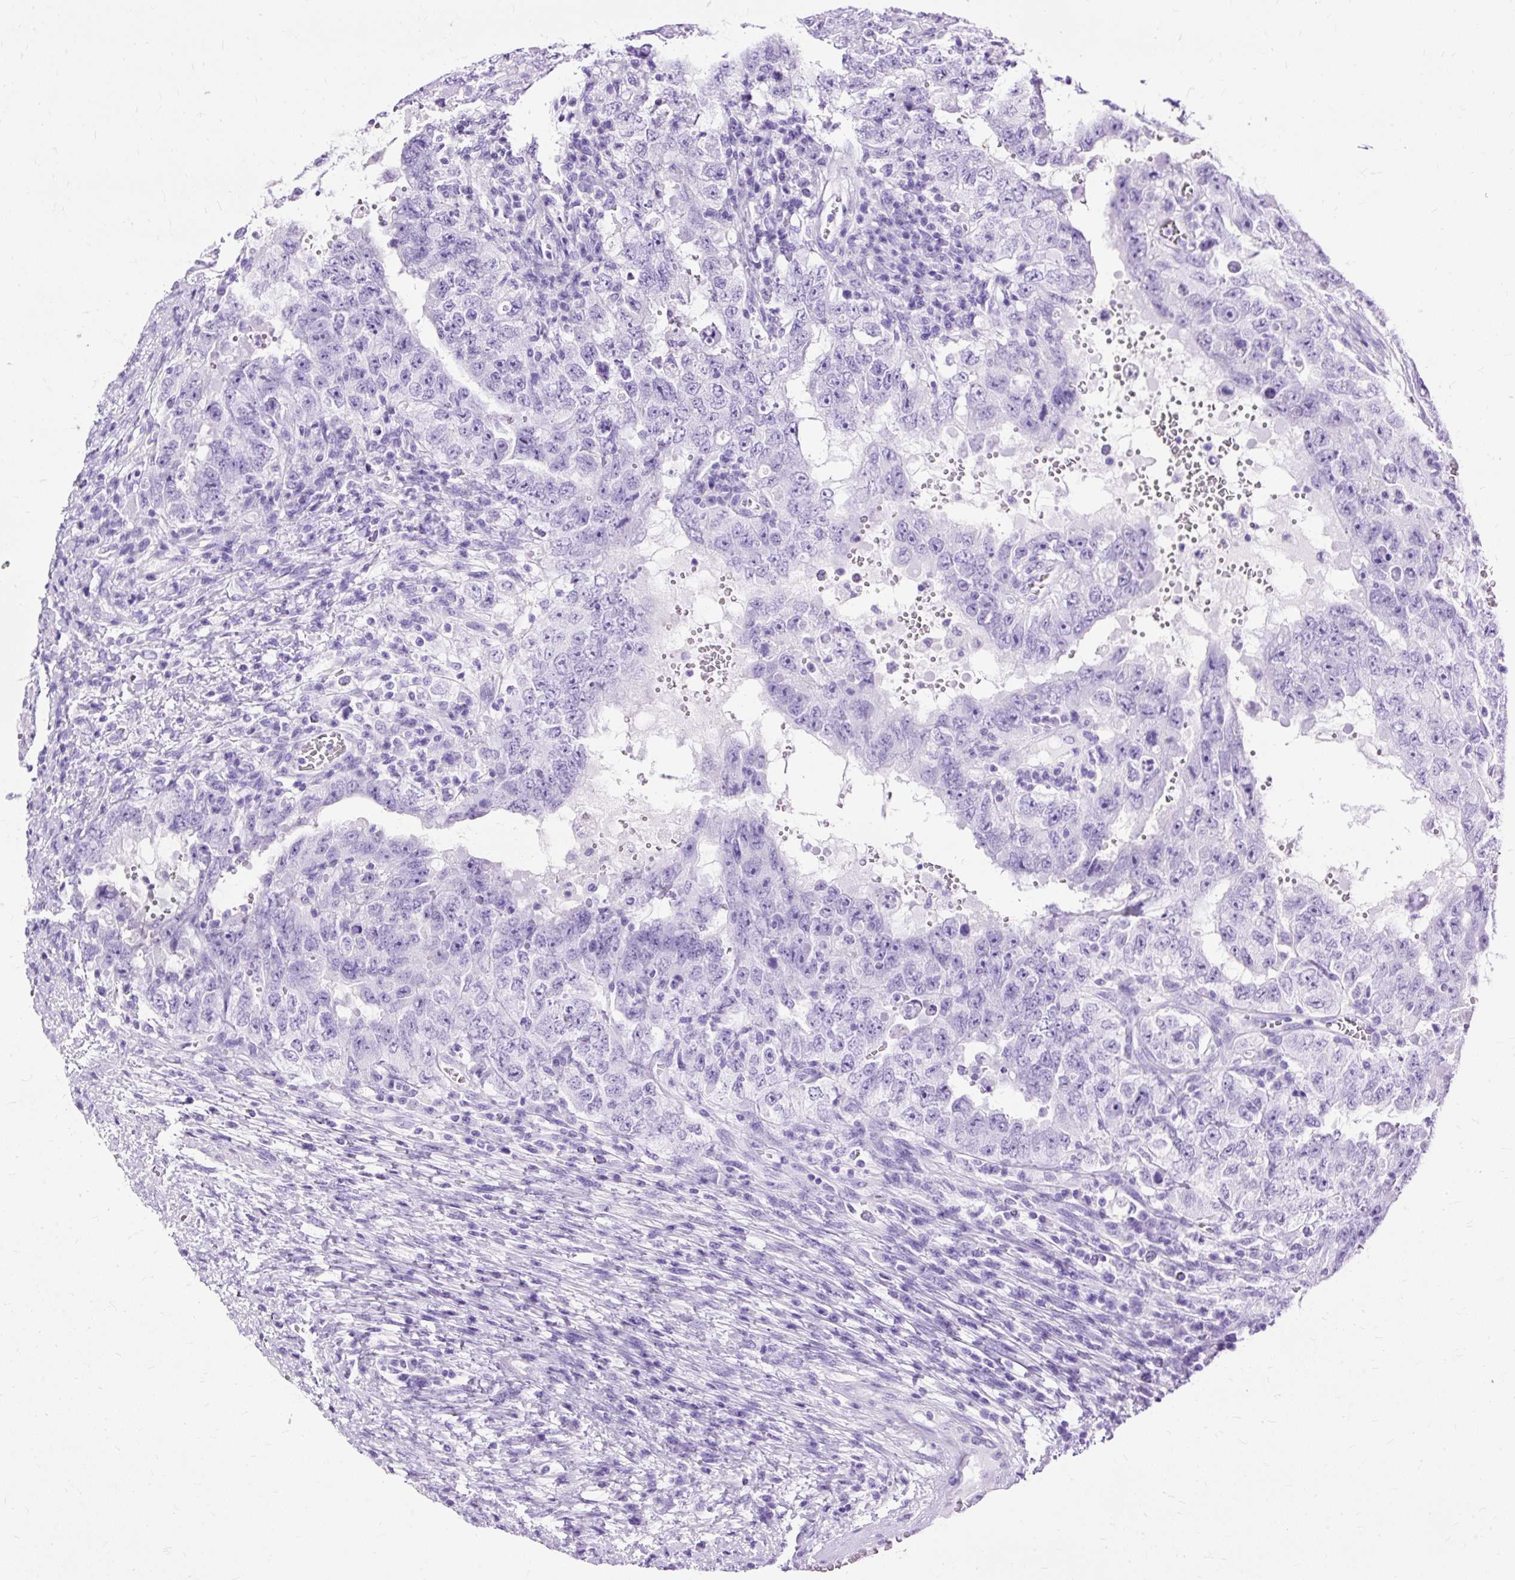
{"staining": {"intensity": "negative", "quantity": "none", "location": "none"}, "tissue": "testis cancer", "cell_type": "Tumor cells", "image_type": "cancer", "snomed": [{"axis": "morphology", "description": "Carcinoma, Embryonal, NOS"}, {"axis": "topography", "description": "Testis"}], "caption": "Immunohistochemistry (IHC) image of testis cancer stained for a protein (brown), which reveals no staining in tumor cells.", "gene": "SLC8A2", "patient": {"sex": "male", "age": 26}}